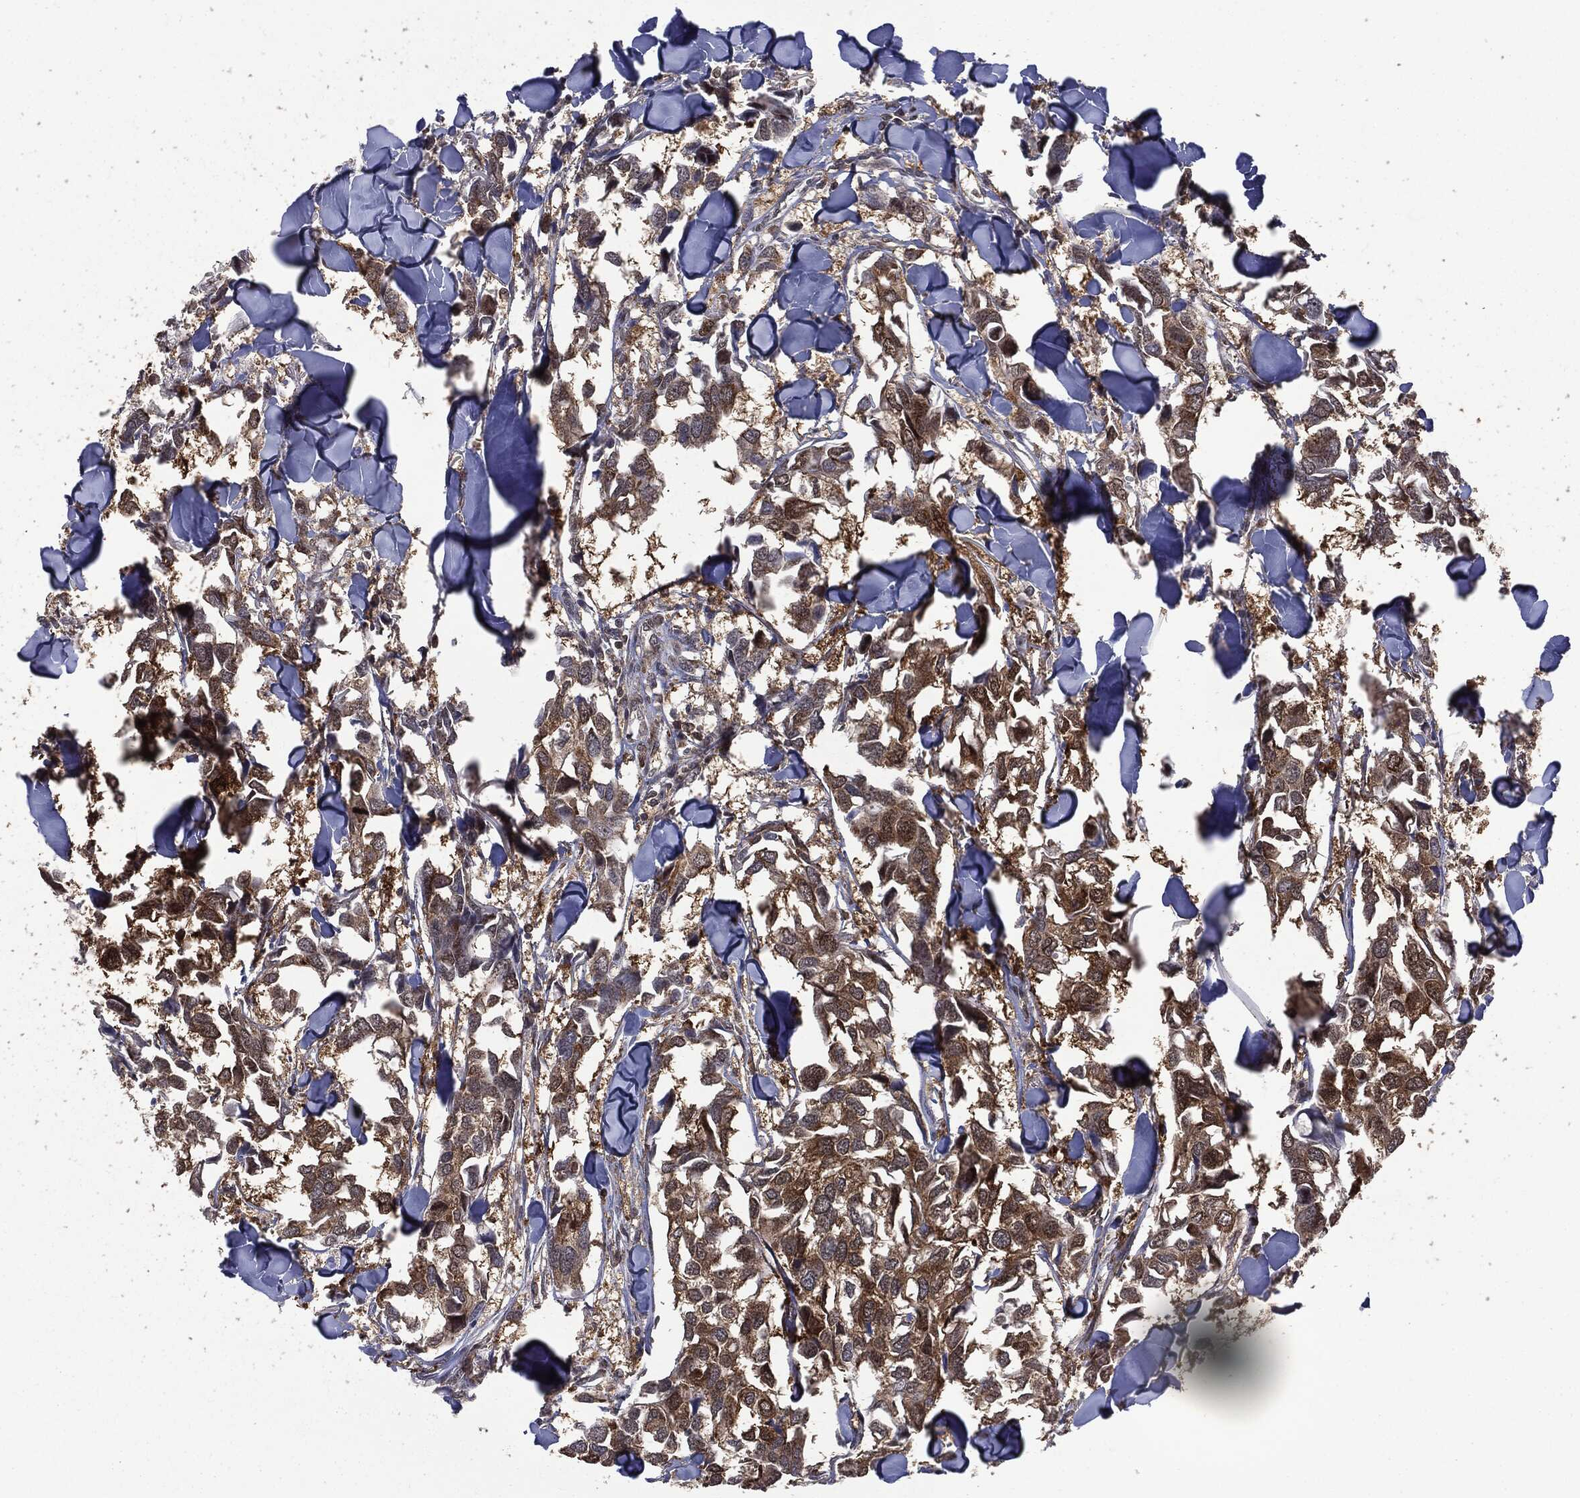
{"staining": {"intensity": "moderate", "quantity": ">75%", "location": "cytoplasmic/membranous"}, "tissue": "breast cancer", "cell_type": "Tumor cells", "image_type": "cancer", "snomed": [{"axis": "morphology", "description": "Duct carcinoma"}, {"axis": "topography", "description": "Breast"}], "caption": "The micrograph exhibits staining of breast cancer (intraductal carcinoma), revealing moderate cytoplasmic/membranous protein positivity (brown color) within tumor cells. (IHC, brightfield microscopy, high magnification).", "gene": "GPI", "patient": {"sex": "female", "age": 83}}